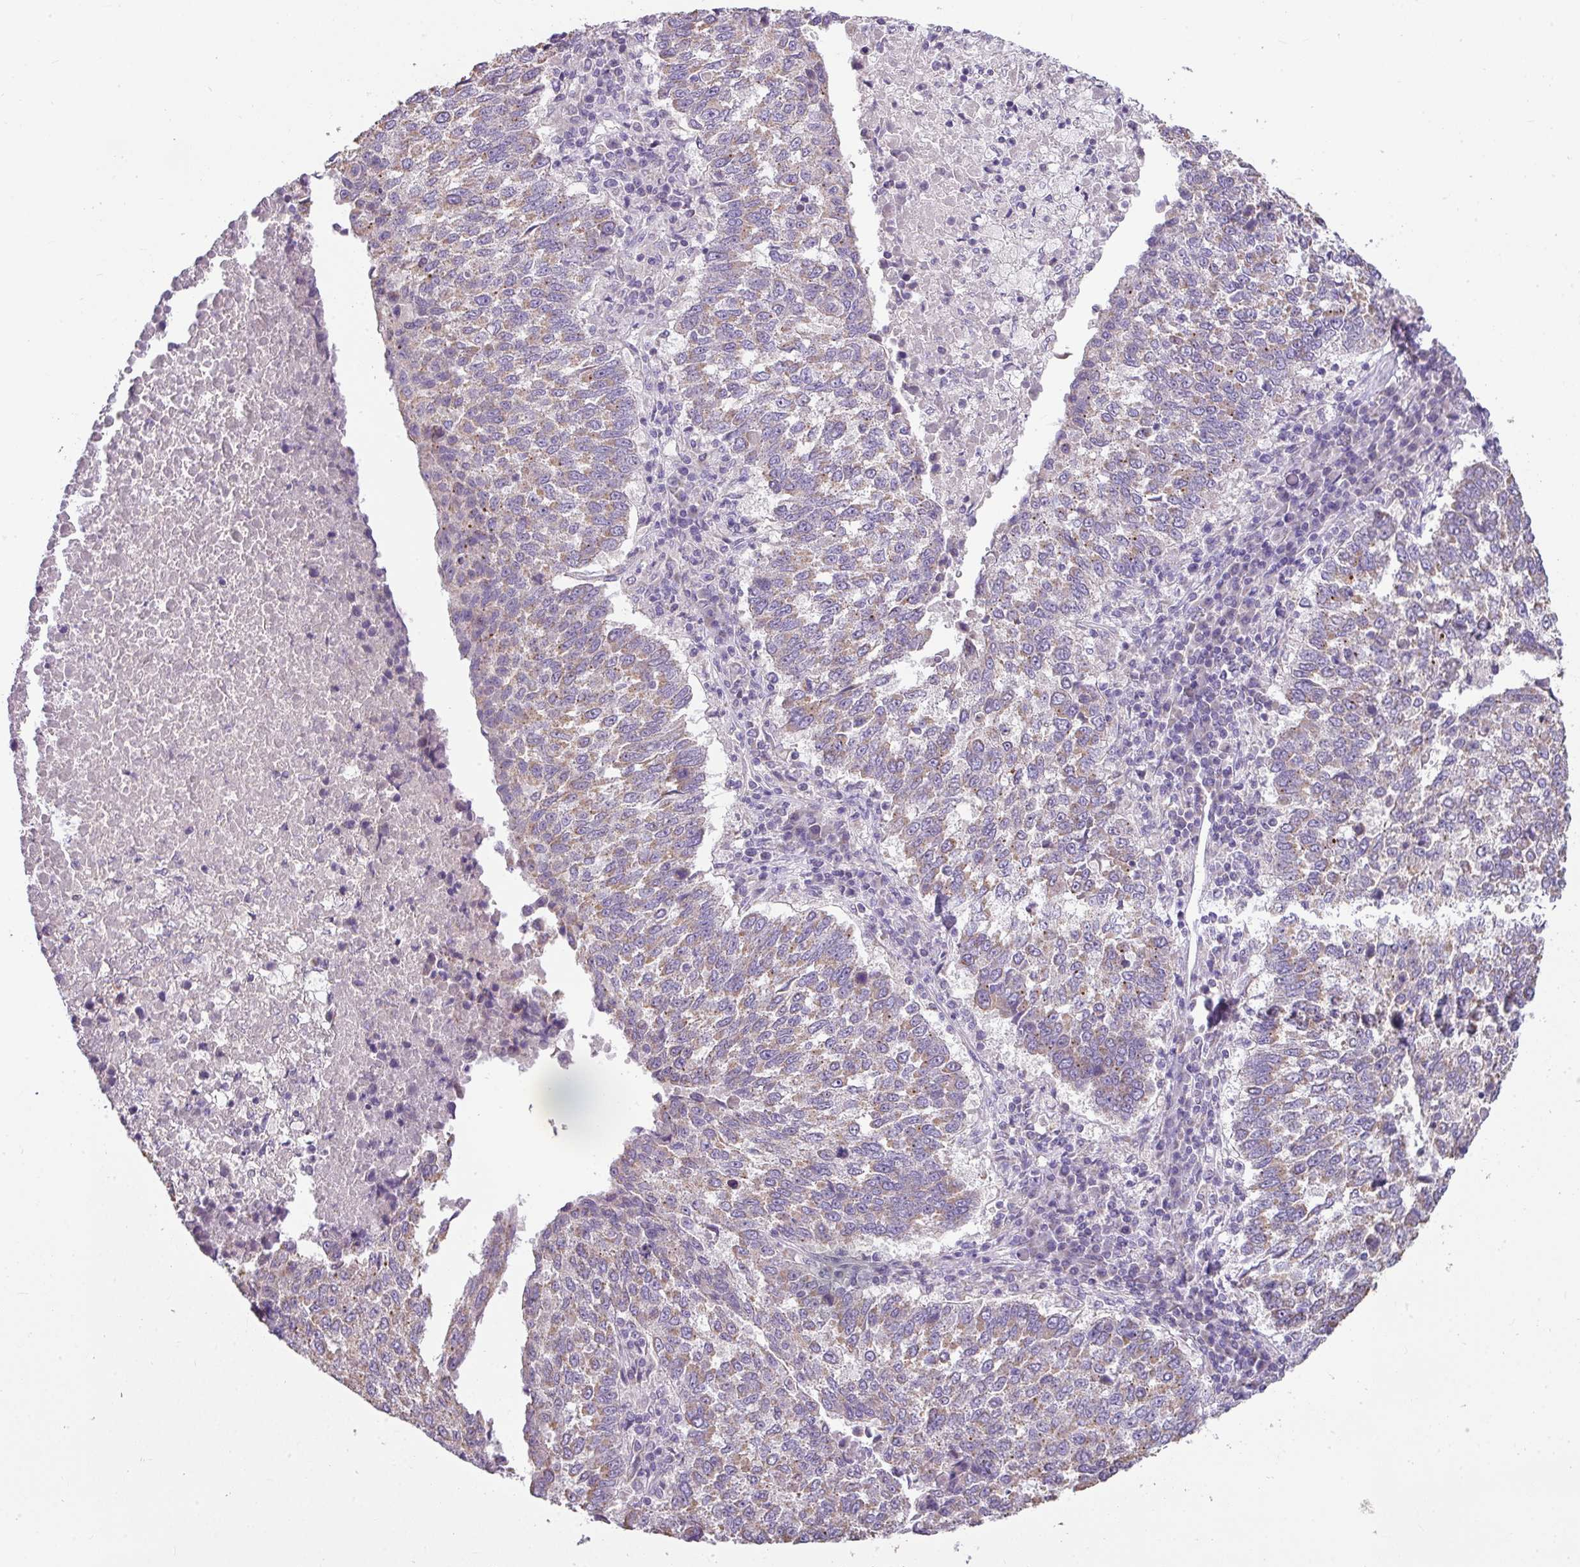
{"staining": {"intensity": "weak", "quantity": "25%-75%", "location": "cytoplasmic/membranous"}, "tissue": "lung cancer", "cell_type": "Tumor cells", "image_type": "cancer", "snomed": [{"axis": "morphology", "description": "Squamous cell carcinoma, NOS"}, {"axis": "topography", "description": "Lung"}], "caption": "DAB immunohistochemical staining of human lung cancer reveals weak cytoplasmic/membranous protein positivity in approximately 25%-75% of tumor cells. (brown staining indicates protein expression, while blue staining denotes nuclei).", "gene": "PALS2", "patient": {"sex": "male", "age": 73}}